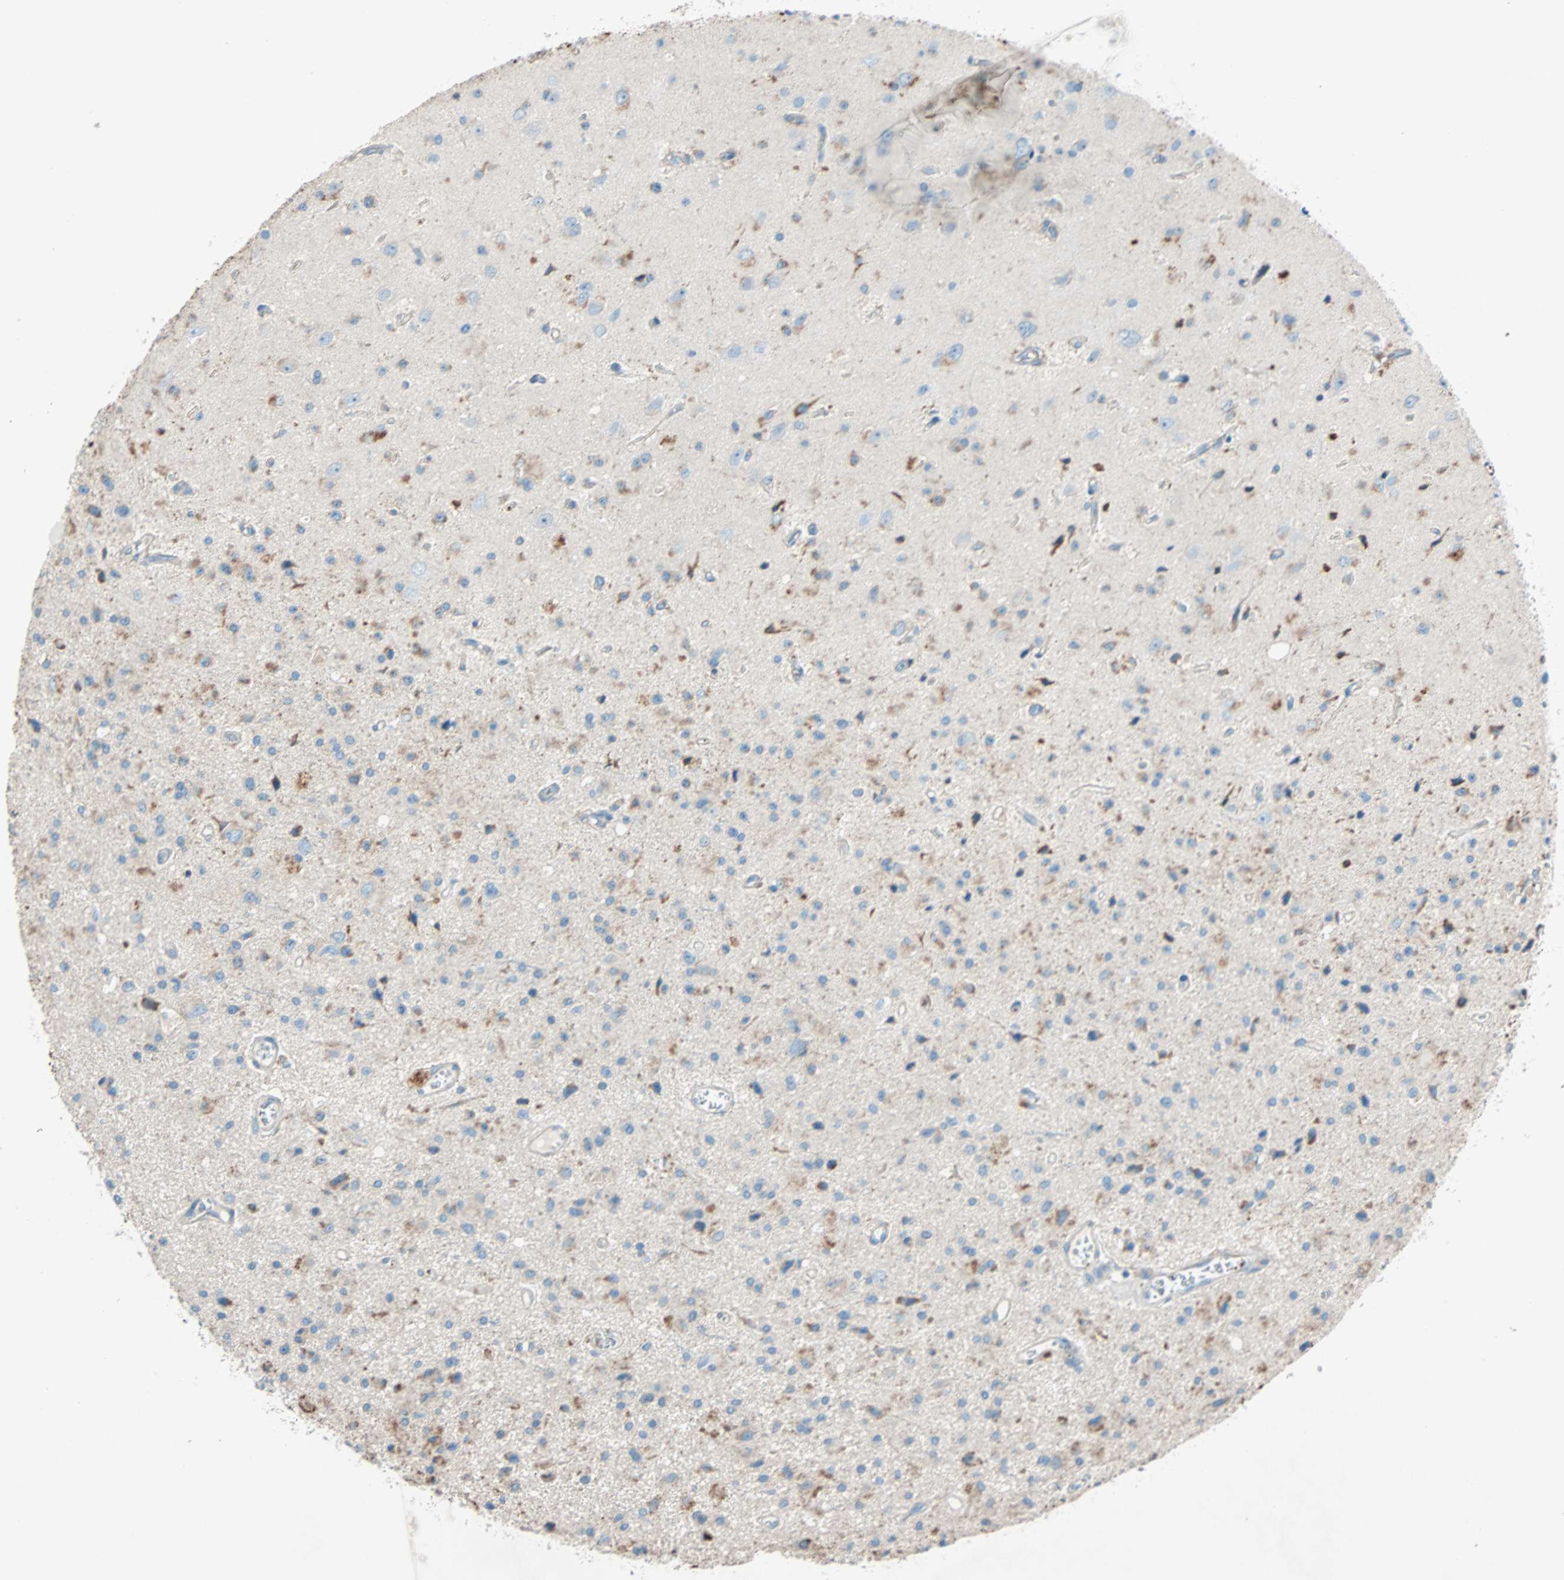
{"staining": {"intensity": "moderate", "quantity": "25%-75%", "location": "cytoplasmic/membranous"}, "tissue": "glioma", "cell_type": "Tumor cells", "image_type": "cancer", "snomed": [{"axis": "morphology", "description": "Glioma, malignant, Low grade"}, {"axis": "topography", "description": "Brain"}], "caption": "Brown immunohistochemical staining in human malignant glioma (low-grade) displays moderate cytoplasmic/membranous staining in approximately 25%-75% of tumor cells.", "gene": "LY6G6F", "patient": {"sex": "male", "age": 58}}